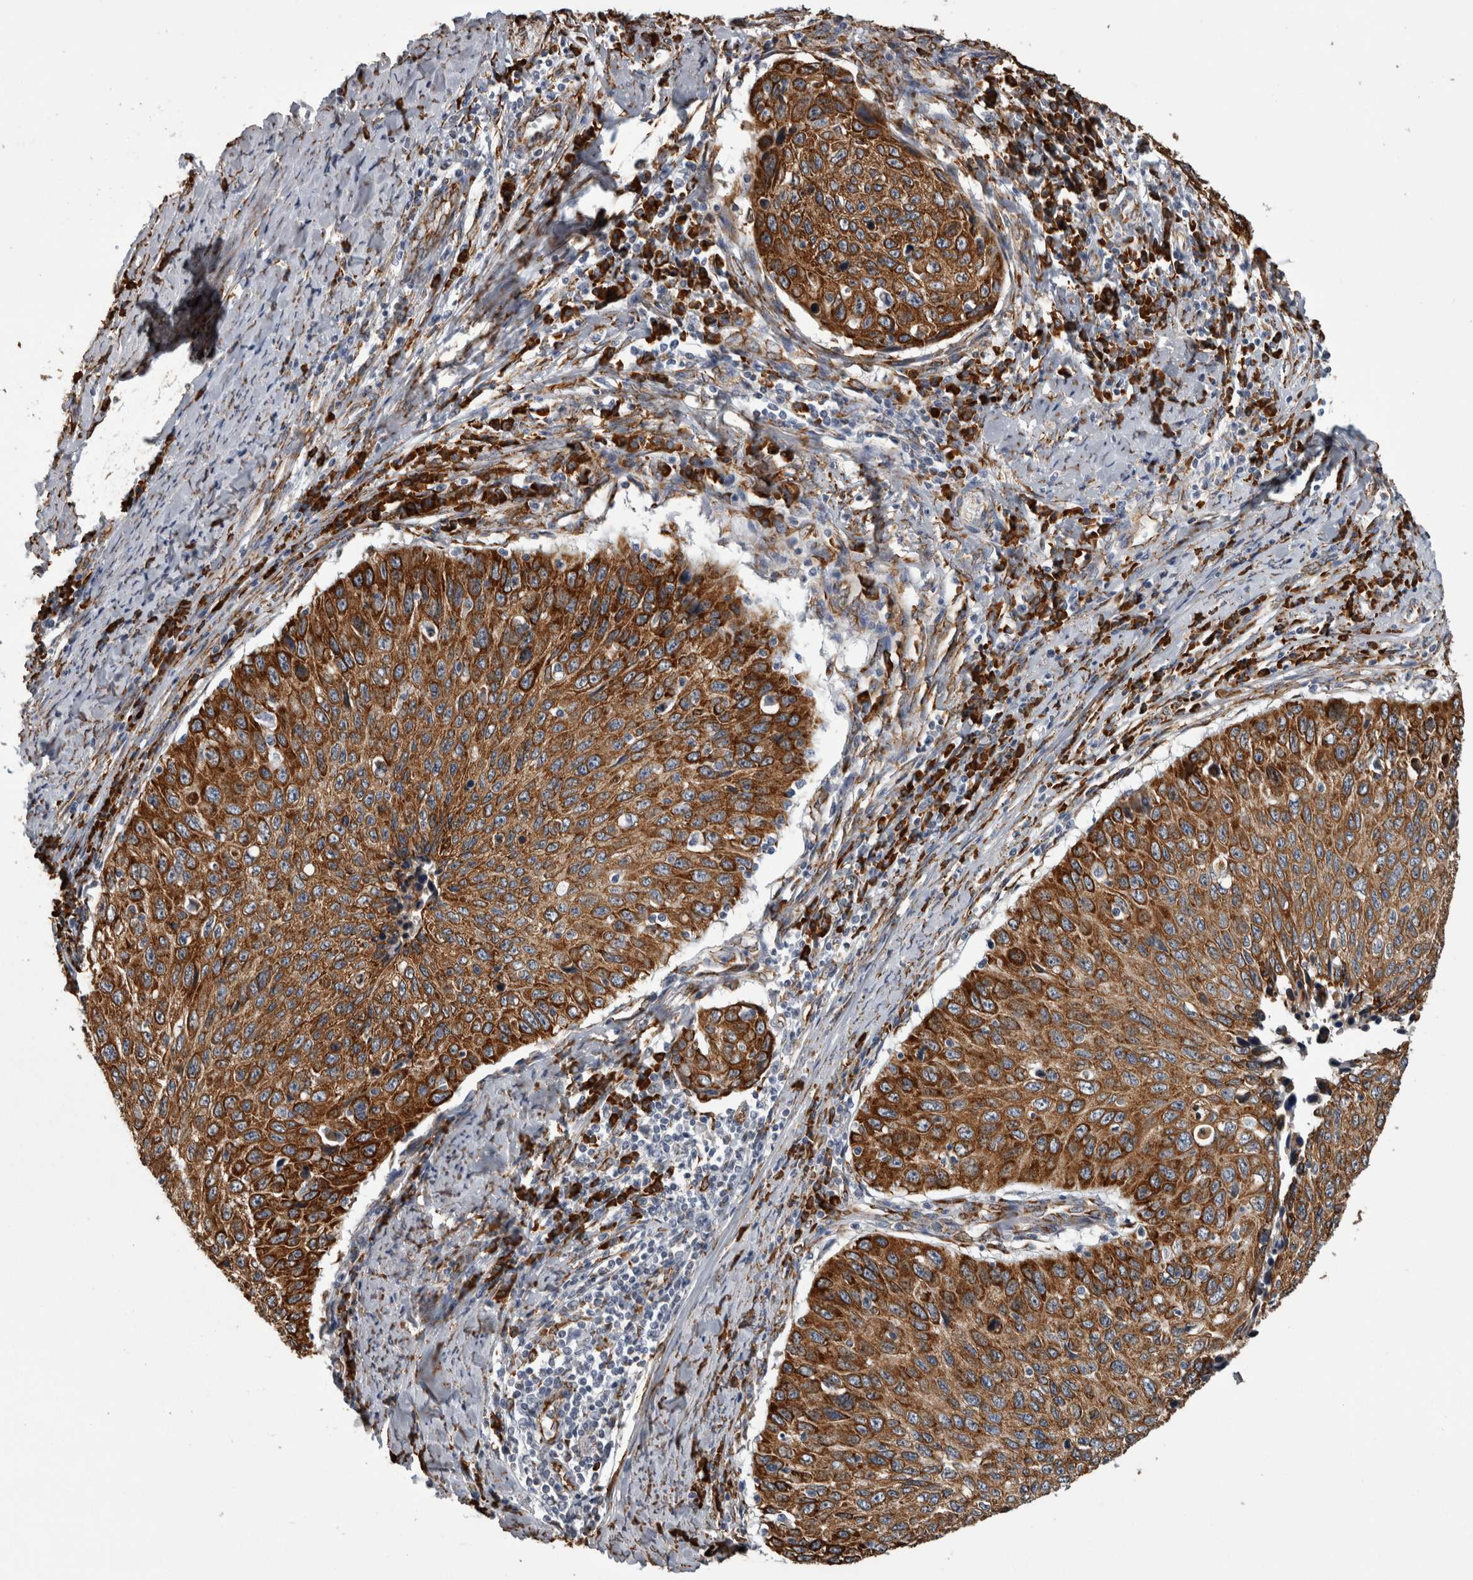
{"staining": {"intensity": "strong", "quantity": ">75%", "location": "cytoplasmic/membranous"}, "tissue": "cervical cancer", "cell_type": "Tumor cells", "image_type": "cancer", "snomed": [{"axis": "morphology", "description": "Squamous cell carcinoma, NOS"}, {"axis": "topography", "description": "Cervix"}], "caption": "Cervical cancer (squamous cell carcinoma) stained with a brown dye reveals strong cytoplasmic/membranous positive staining in about >75% of tumor cells.", "gene": "FHIP2B", "patient": {"sex": "female", "age": 53}}